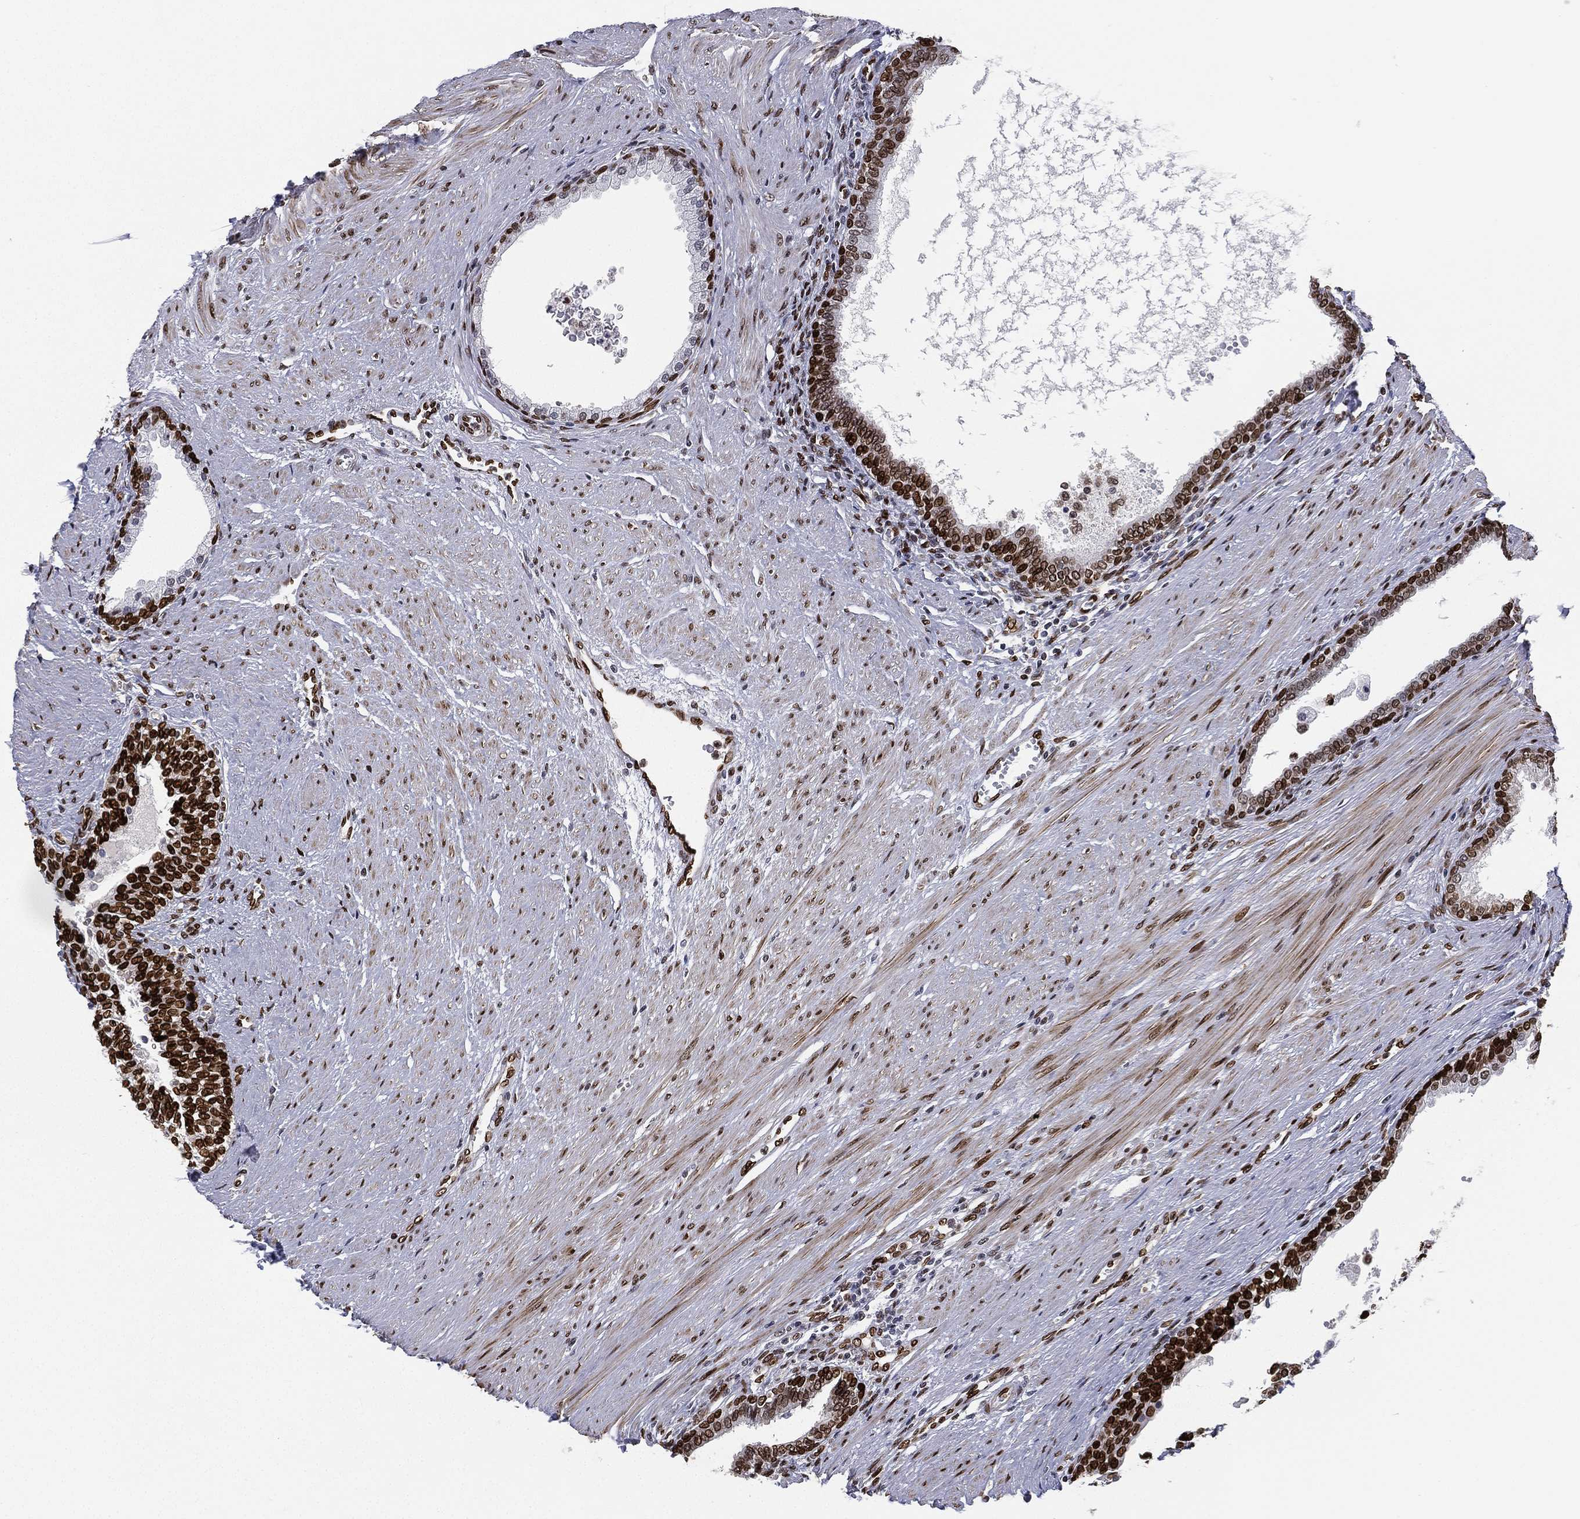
{"staining": {"intensity": "strong", "quantity": "25%-75%", "location": "nuclear"}, "tissue": "prostate", "cell_type": "Glandular cells", "image_type": "normal", "snomed": [{"axis": "morphology", "description": "Normal tissue, NOS"}, {"axis": "topography", "description": "Prostate"}], "caption": "A micrograph showing strong nuclear expression in approximately 25%-75% of glandular cells in benign prostate, as visualized by brown immunohistochemical staining.", "gene": "LMNB1", "patient": {"sex": "male", "age": 64}}